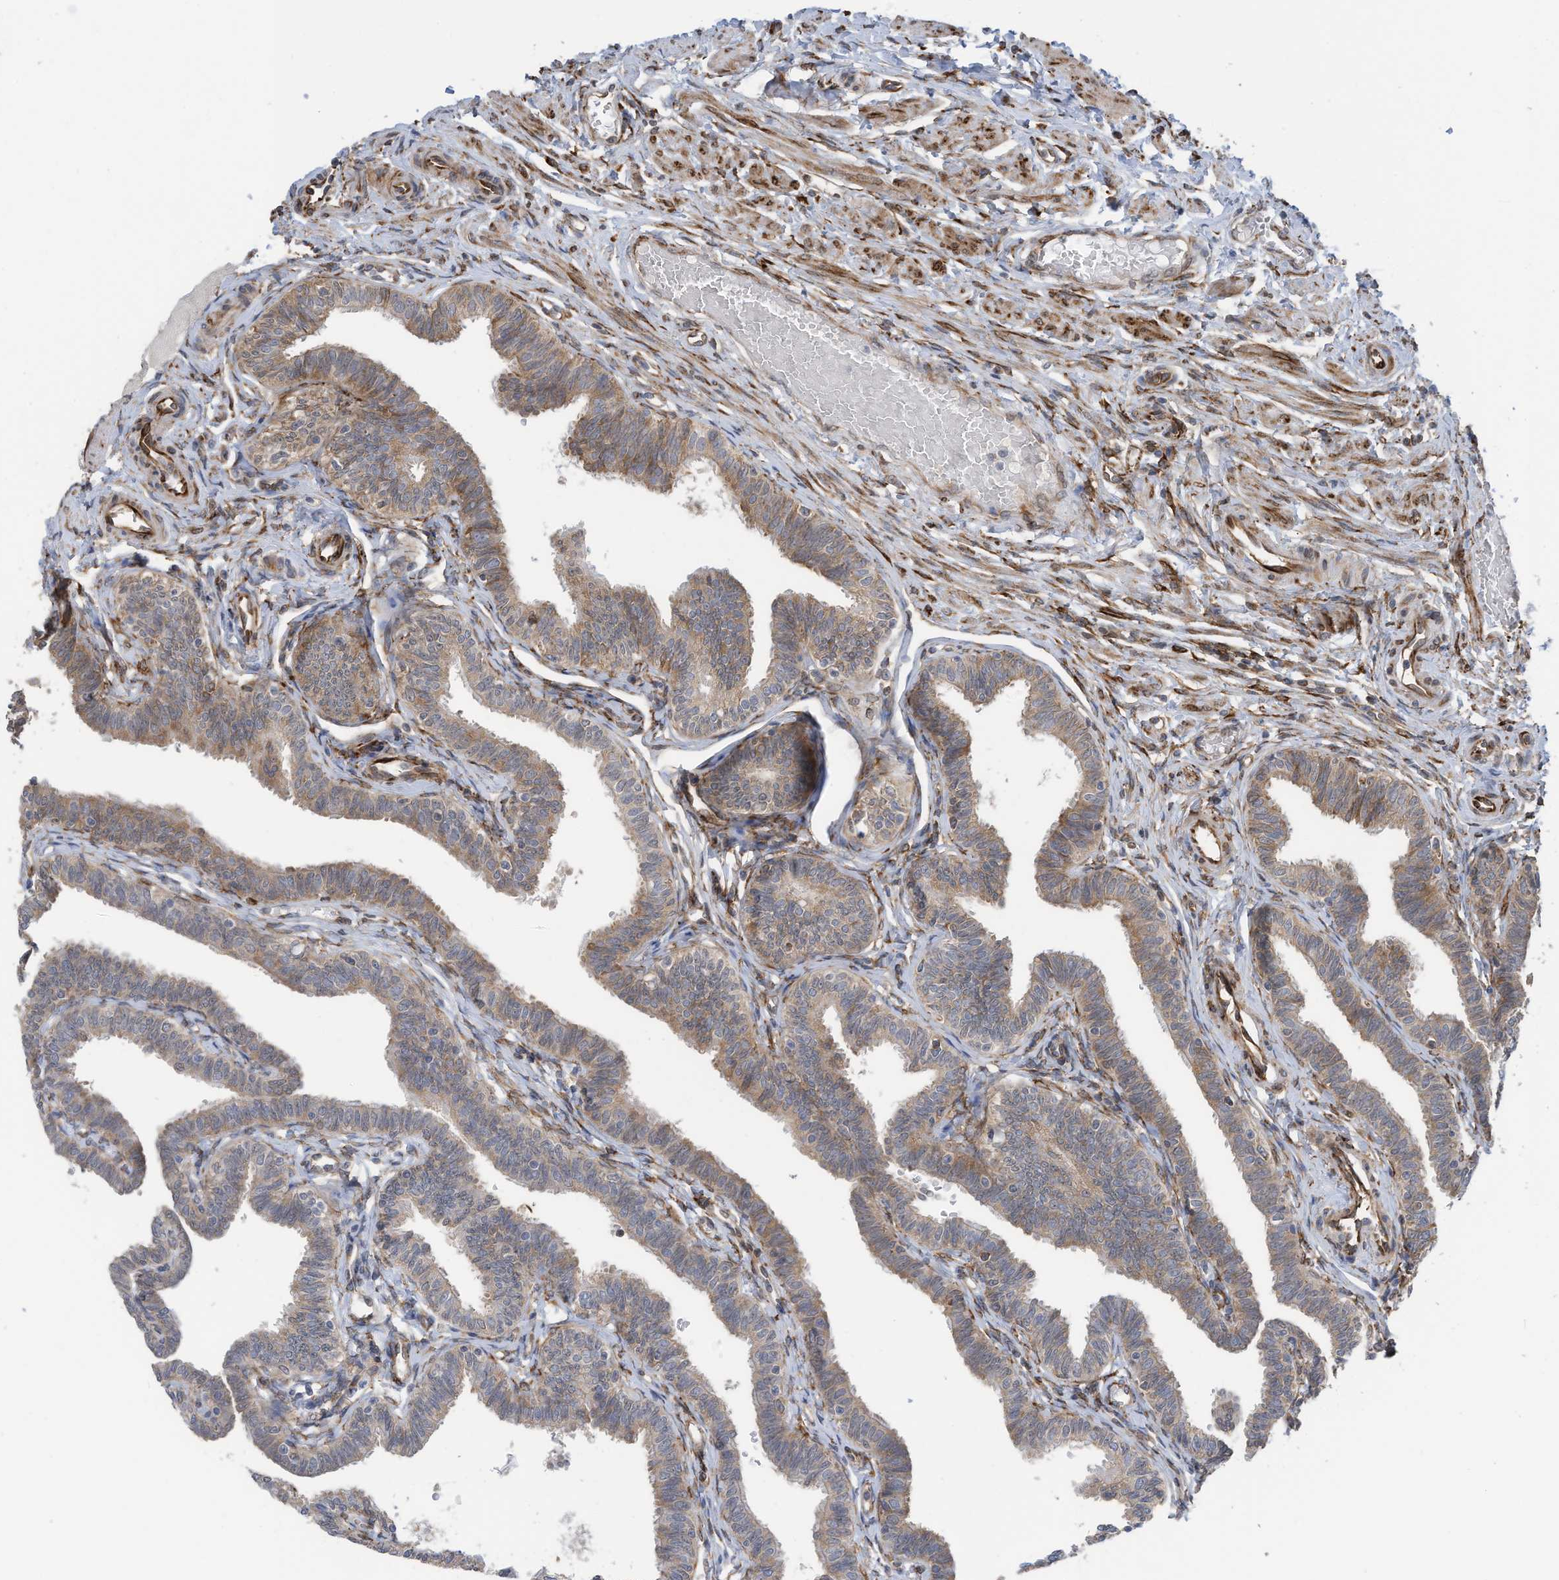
{"staining": {"intensity": "strong", "quantity": "25%-75%", "location": "cytoplasmic/membranous"}, "tissue": "fallopian tube", "cell_type": "Glandular cells", "image_type": "normal", "snomed": [{"axis": "morphology", "description": "Normal tissue, NOS"}, {"axis": "topography", "description": "Fallopian tube"}, {"axis": "topography", "description": "Ovary"}], "caption": "IHC (DAB) staining of benign human fallopian tube exhibits strong cytoplasmic/membranous protein expression in approximately 25%-75% of glandular cells. (DAB (3,3'-diaminobenzidine) IHC with brightfield microscopy, high magnification).", "gene": "ZBTB45", "patient": {"sex": "female", "age": 23}}